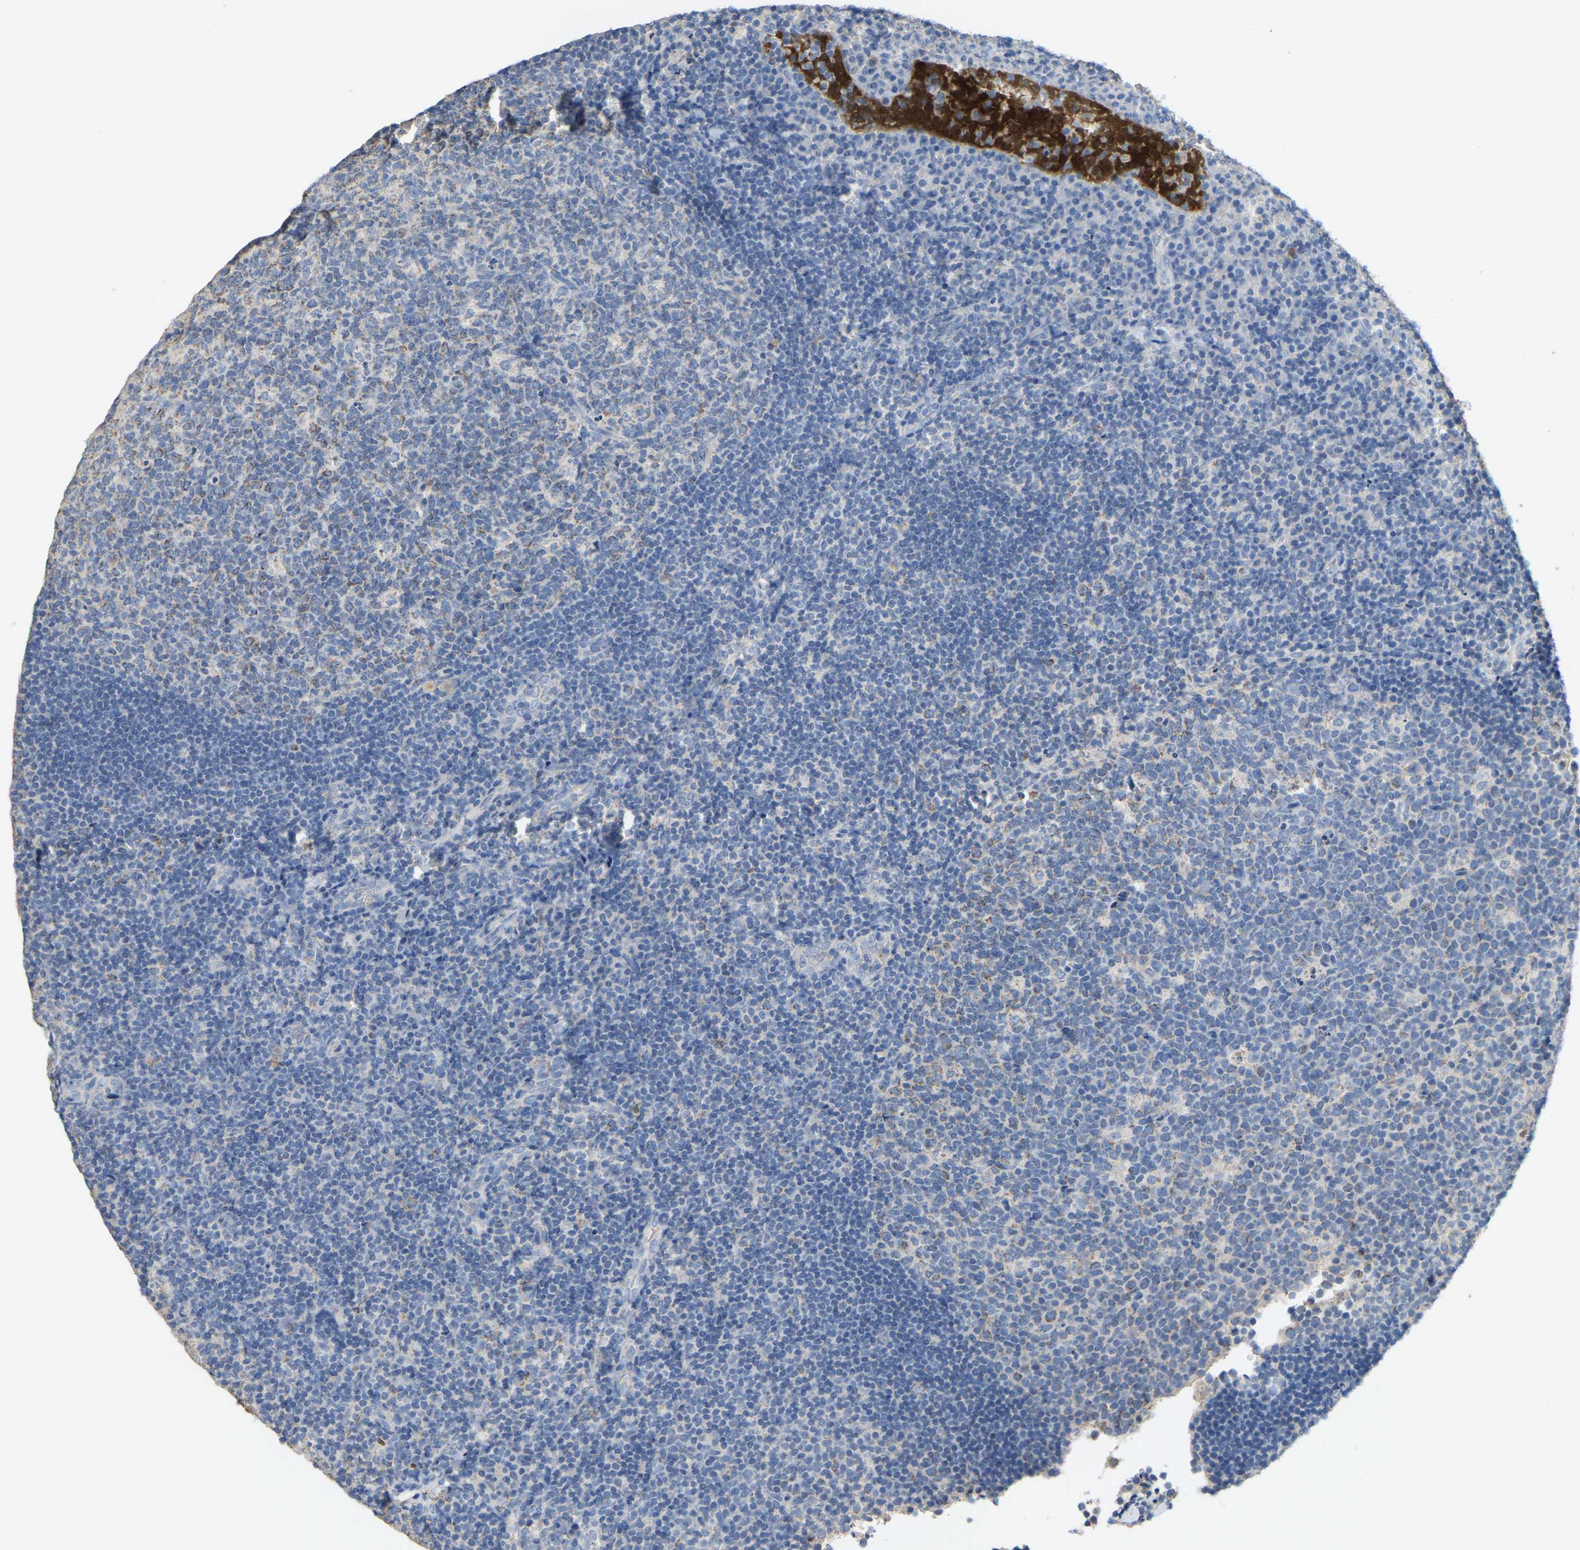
{"staining": {"intensity": "weak", "quantity": "<25%", "location": "cytoplasmic/membranous"}, "tissue": "tonsil", "cell_type": "Germinal center cells", "image_type": "normal", "snomed": [{"axis": "morphology", "description": "Normal tissue, NOS"}, {"axis": "topography", "description": "Tonsil"}], "caption": "DAB immunohistochemical staining of benign human tonsil shows no significant expression in germinal center cells.", "gene": "SERPINB5", "patient": {"sex": "male", "age": 17}}